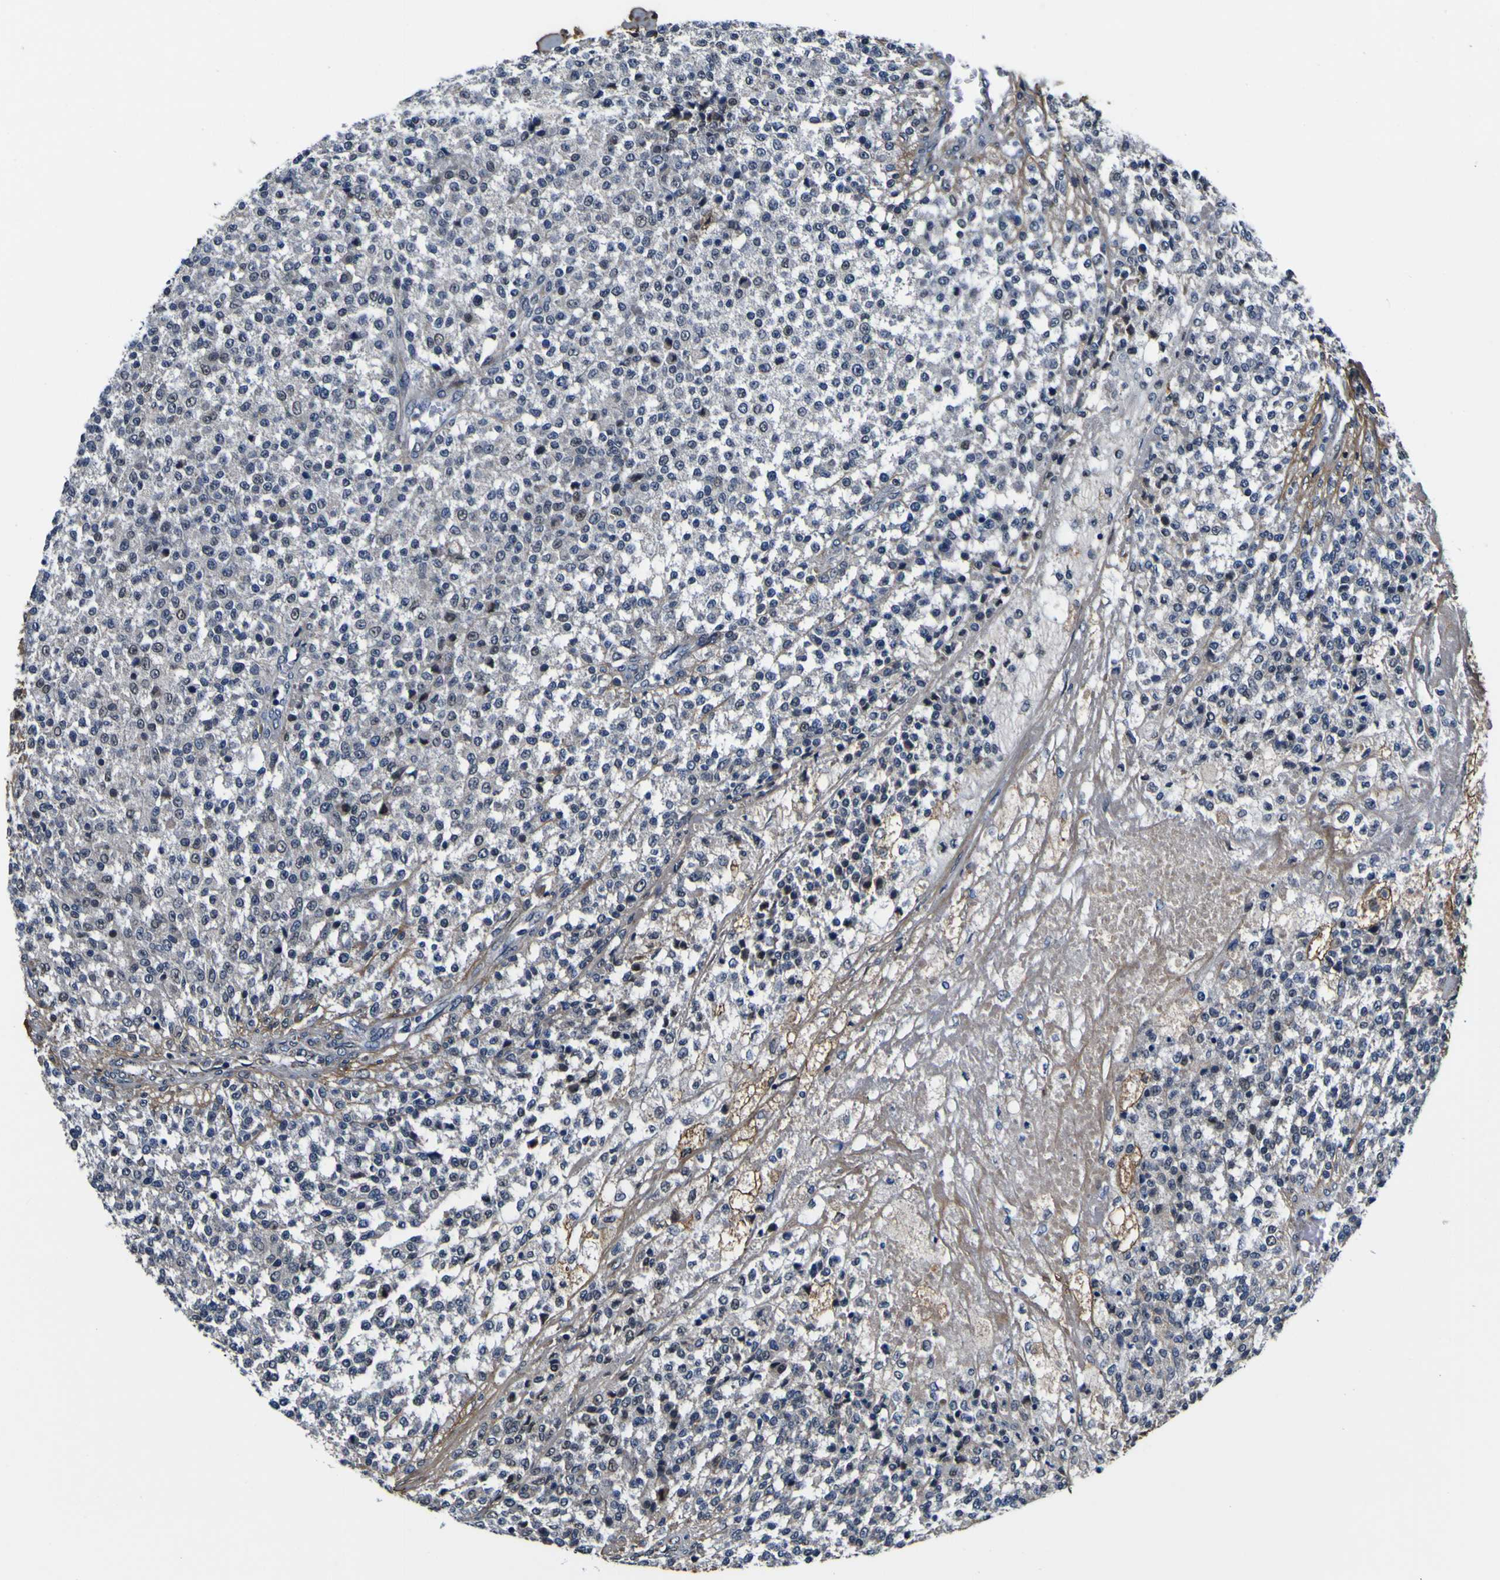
{"staining": {"intensity": "negative", "quantity": "none", "location": "none"}, "tissue": "testis cancer", "cell_type": "Tumor cells", "image_type": "cancer", "snomed": [{"axis": "morphology", "description": "Seminoma, NOS"}, {"axis": "topography", "description": "Testis"}], "caption": "Tumor cells are negative for brown protein staining in seminoma (testis).", "gene": "POSTN", "patient": {"sex": "male", "age": 59}}